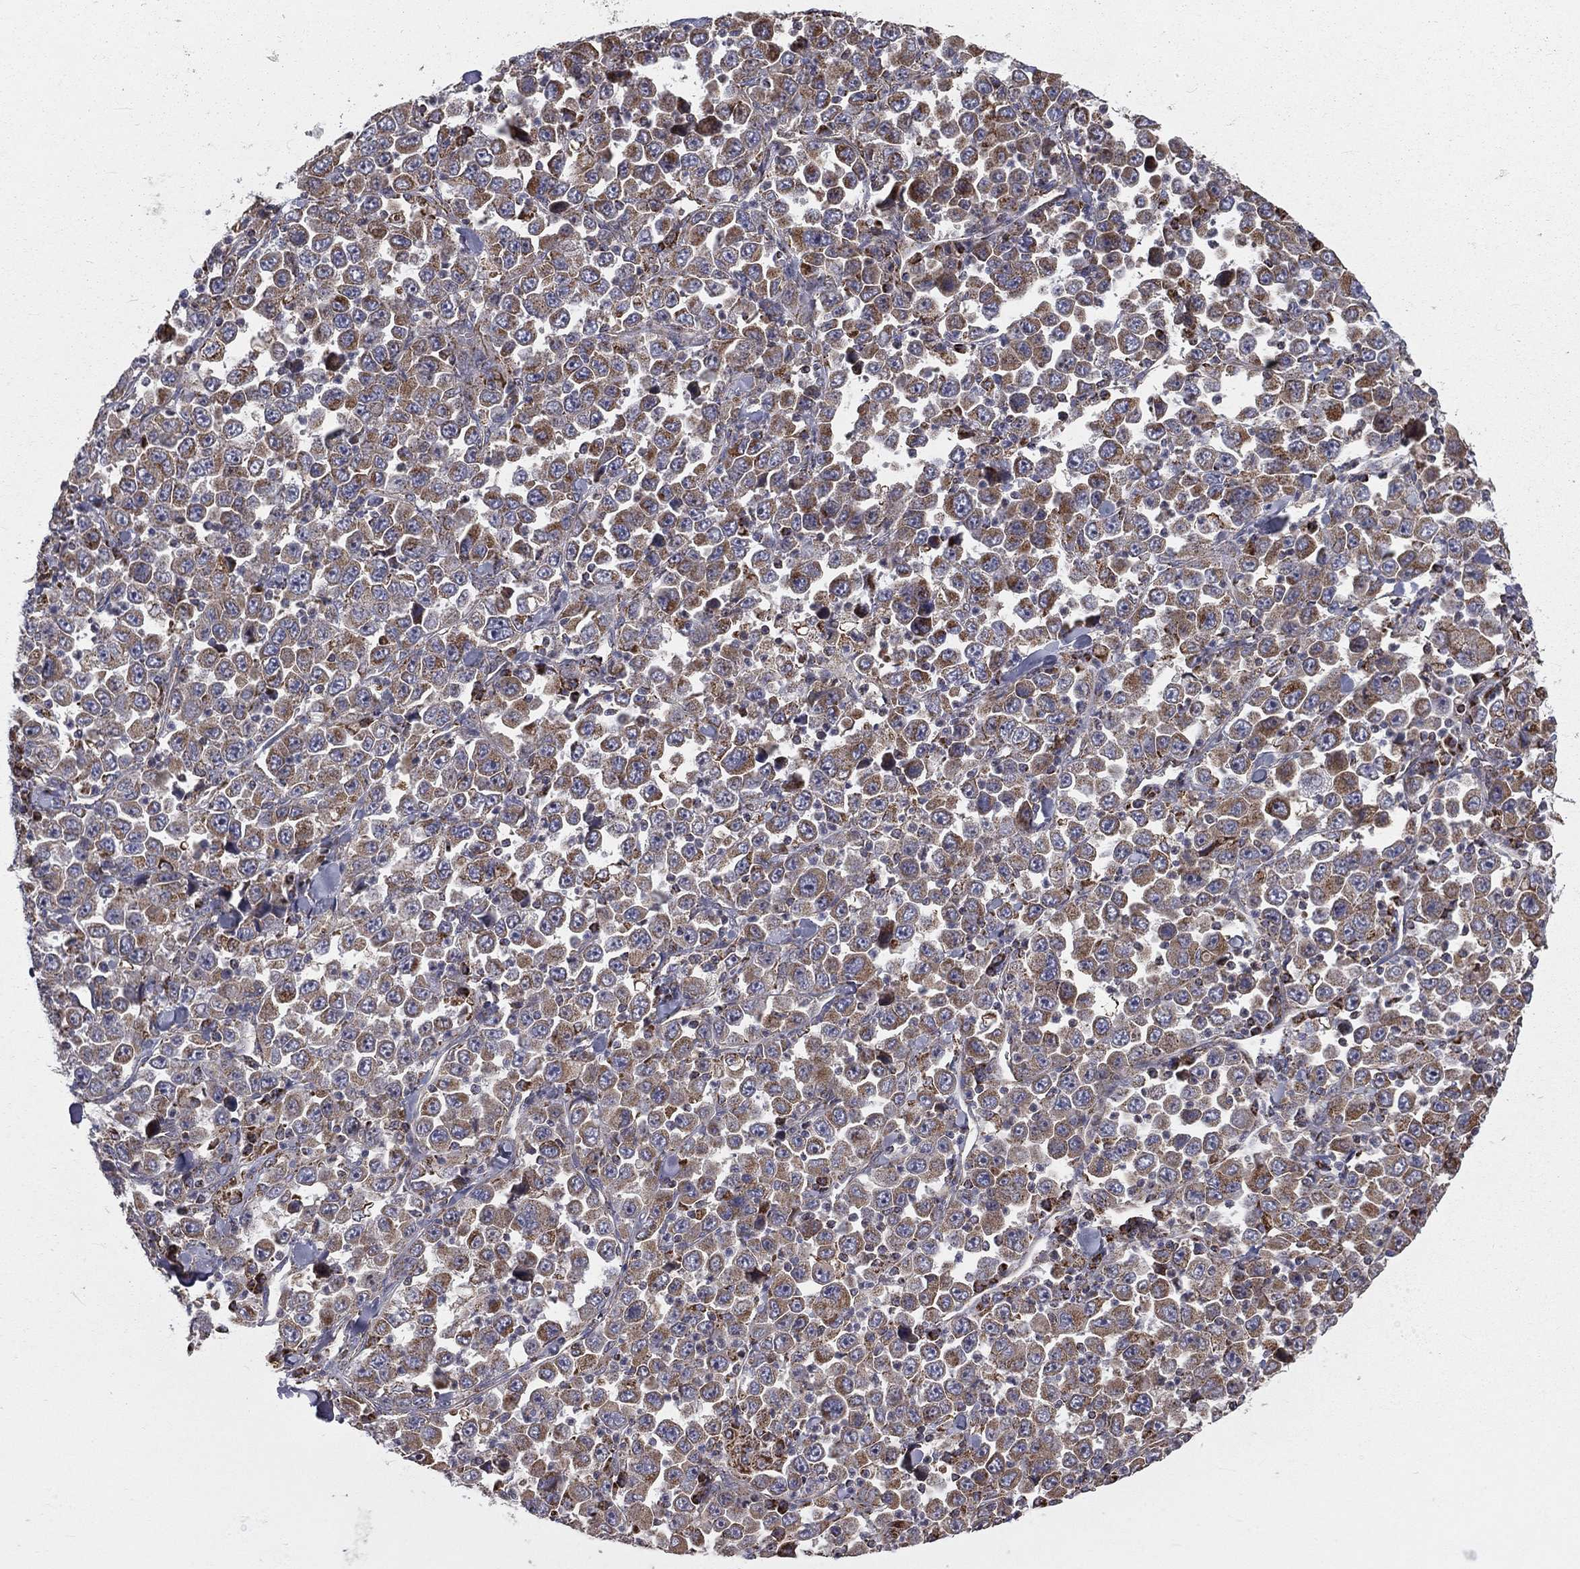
{"staining": {"intensity": "moderate", "quantity": "25%-75%", "location": "cytoplasmic/membranous"}, "tissue": "stomach cancer", "cell_type": "Tumor cells", "image_type": "cancer", "snomed": [{"axis": "morphology", "description": "Normal tissue, NOS"}, {"axis": "morphology", "description": "Adenocarcinoma, NOS"}, {"axis": "topography", "description": "Stomach, upper"}, {"axis": "topography", "description": "Stomach"}], "caption": "Stomach cancer (adenocarcinoma) stained with a brown dye demonstrates moderate cytoplasmic/membranous positive expression in about 25%-75% of tumor cells.", "gene": "GPD1", "patient": {"sex": "male", "age": 59}}